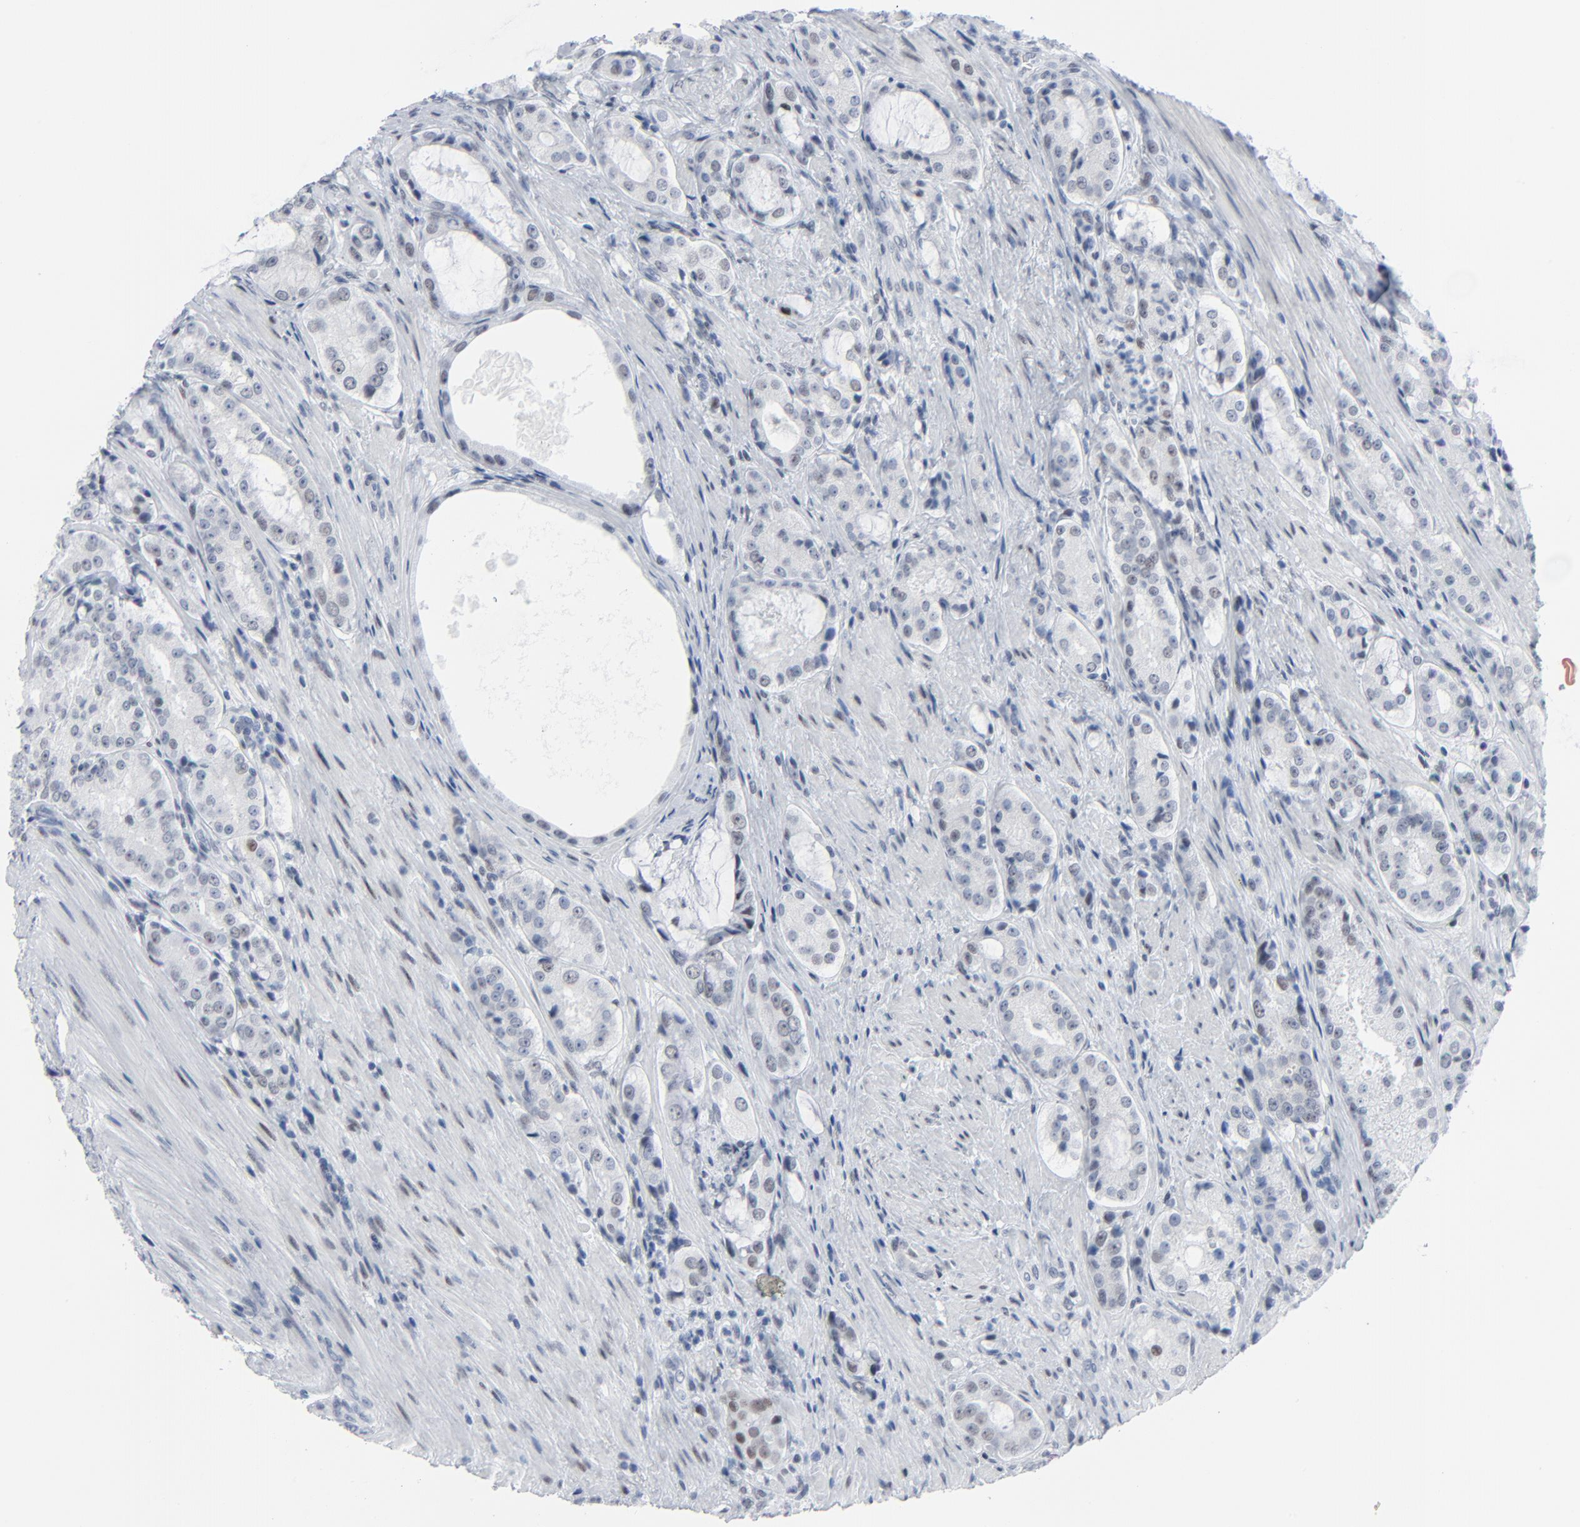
{"staining": {"intensity": "weak", "quantity": "<25%", "location": "nuclear"}, "tissue": "prostate cancer", "cell_type": "Tumor cells", "image_type": "cancer", "snomed": [{"axis": "morphology", "description": "Adenocarcinoma, High grade"}, {"axis": "topography", "description": "Prostate"}], "caption": "An image of prostate high-grade adenocarcinoma stained for a protein displays no brown staining in tumor cells.", "gene": "SIRT1", "patient": {"sex": "male", "age": 72}}